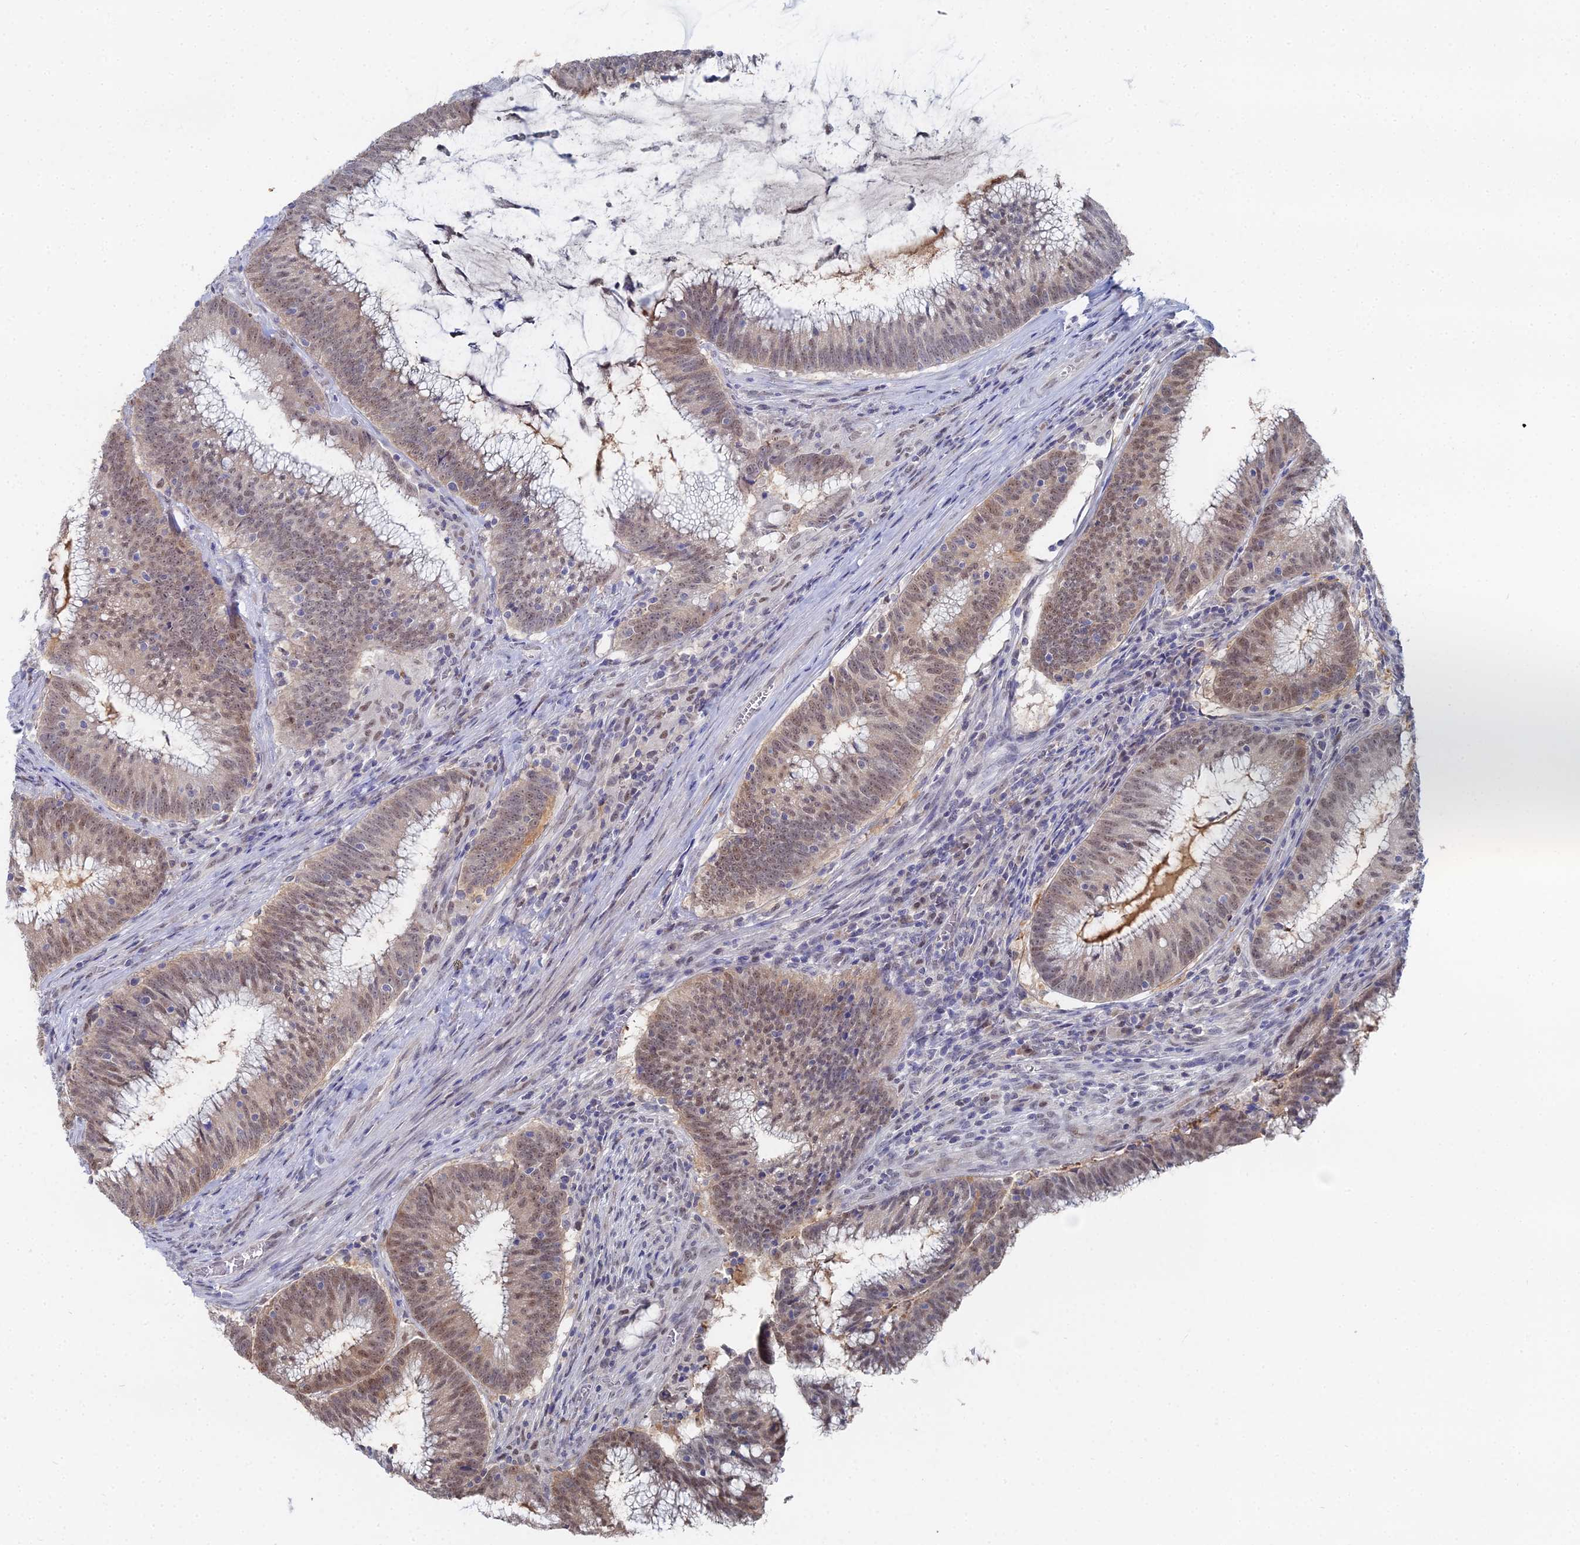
{"staining": {"intensity": "moderate", "quantity": ">75%", "location": "cytoplasmic/membranous,nuclear"}, "tissue": "colorectal cancer", "cell_type": "Tumor cells", "image_type": "cancer", "snomed": [{"axis": "morphology", "description": "Adenocarcinoma, NOS"}, {"axis": "topography", "description": "Rectum"}], "caption": "Colorectal adenocarcinoma stained with a protein marker shows moderate staining in tumor cells.", "gene": "THAP4", "patient": {"sex": "female", "age": 77}}